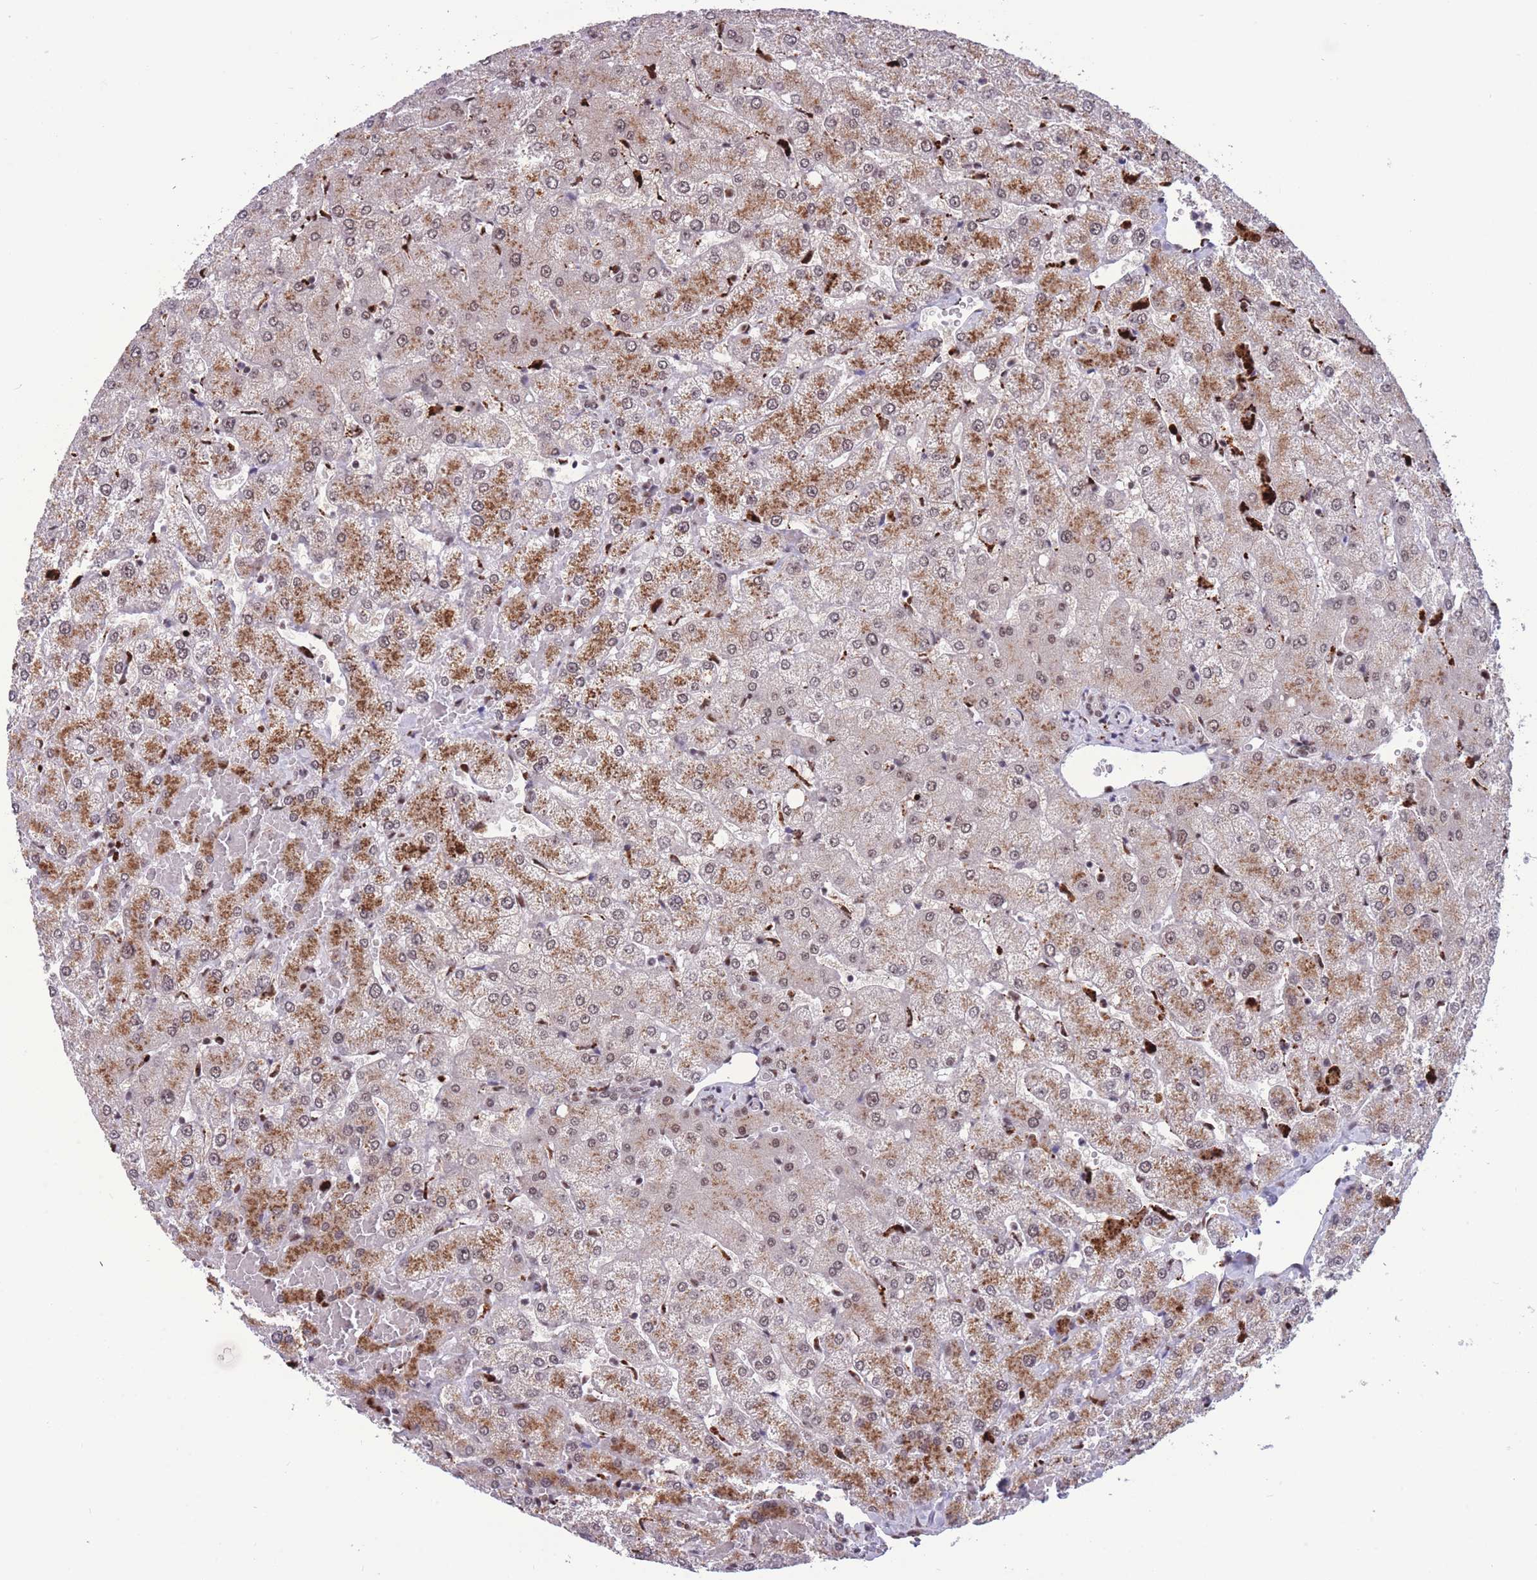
{"staining": {"intensity": "moderate", "quantity": ">75%", "location": "nuclear"}, "tissue": "liver", "cell_type": "Cholangiocytes", "image_type": "normal", "snomed": [{"axis": "morphology", "description": "Normal tissue, NOS"}, {"axis": "topography", "description": "Liver"}], "caption": "High-magnification brightfield microscopy of benign liver stained with DAB (brown) and counterstained with hematoxylin (blue). cholangiocytes exhibit moderate nuclear expression is present in about>75% of cells.", "gene": "PRPF19", "patient": {"sex": "female", "age": 54}}